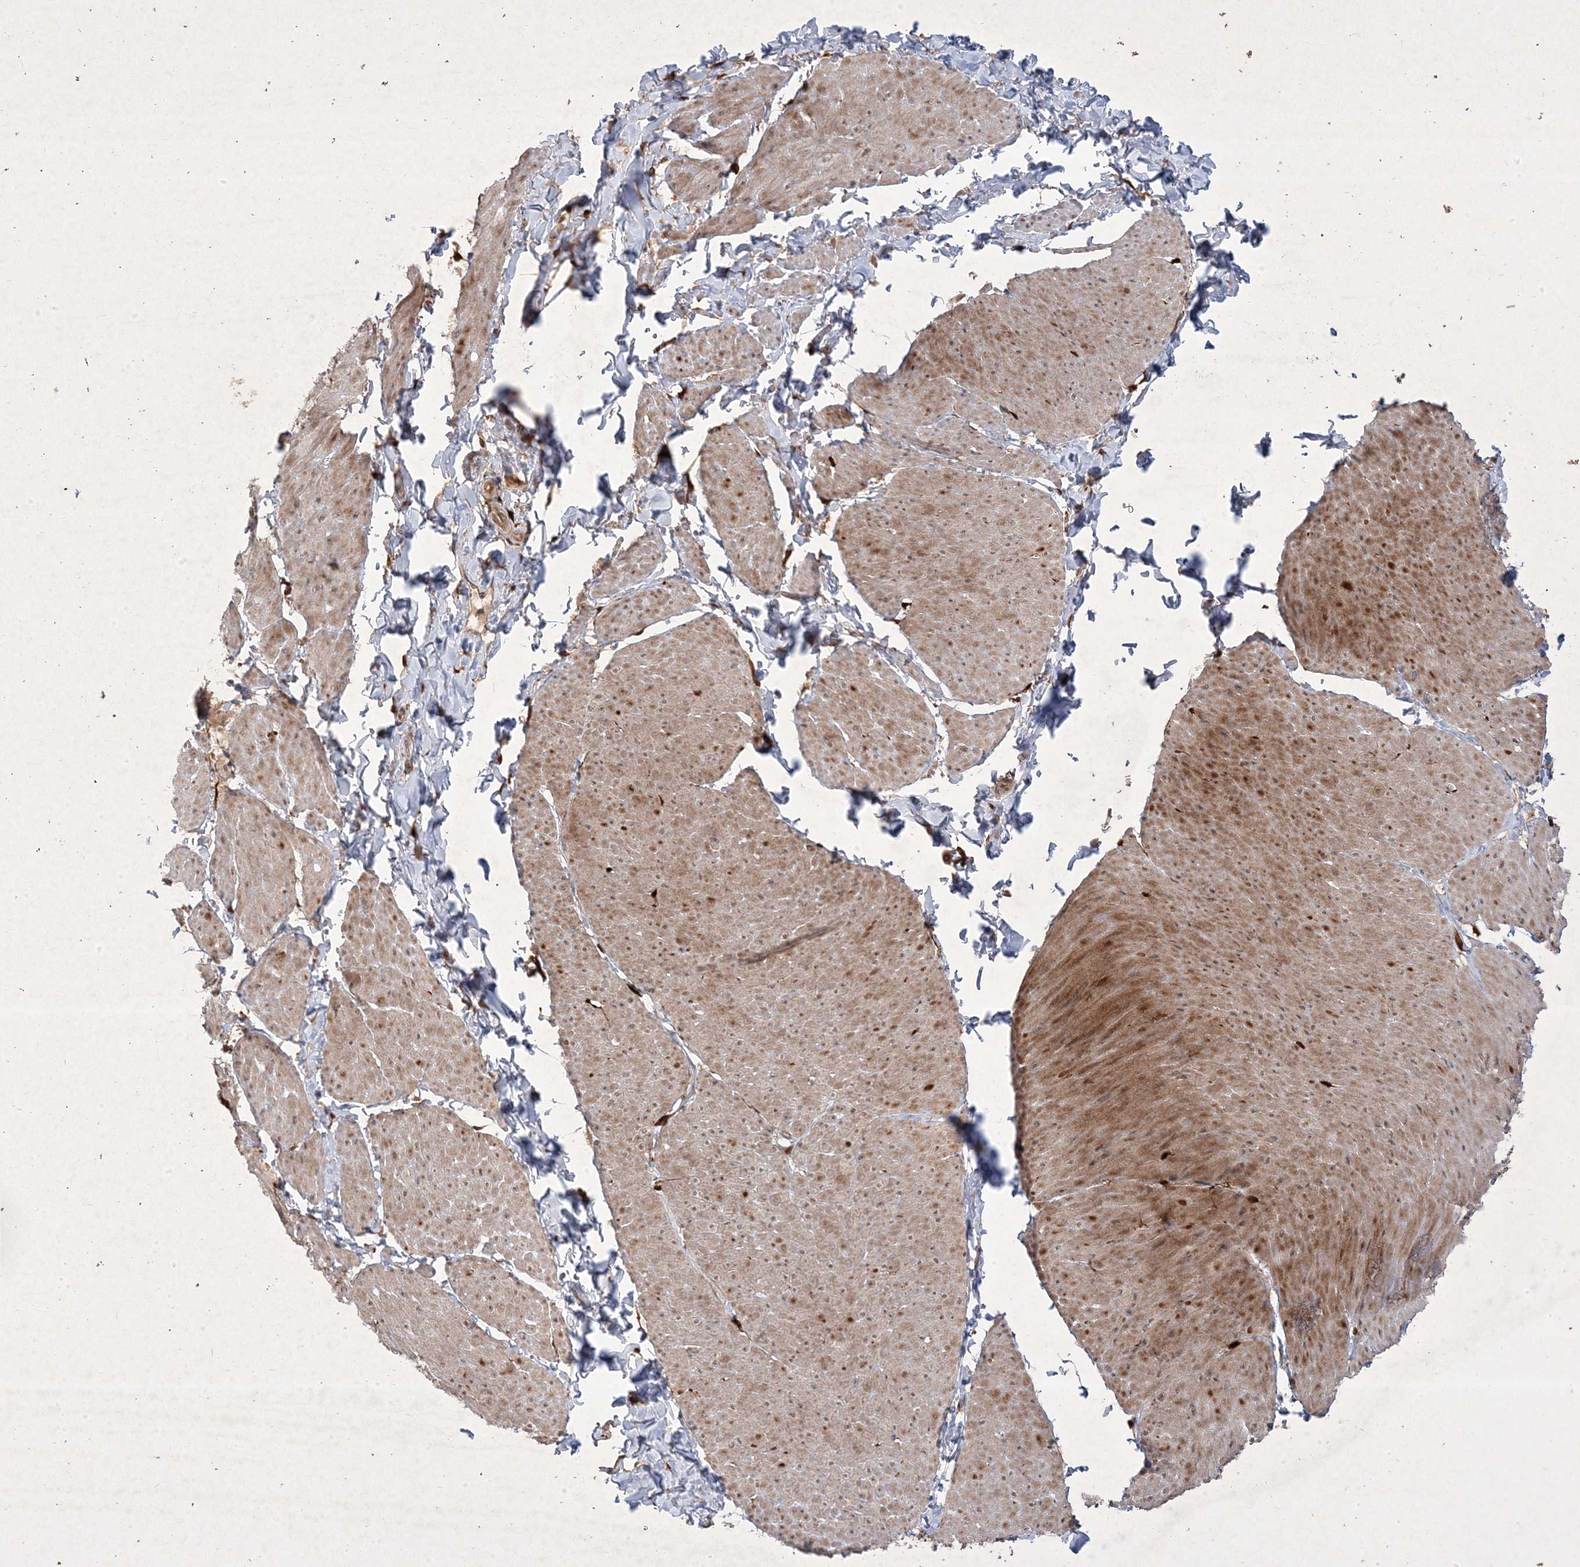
{"staining": {"intensity": "moderate", "quantity": ">75%", "location": "cytoplasmic/membranous,nuclear"}, "tissue": "smooth muscle", "cell_type": "Smooth muscle cells", "image_type": "normal", "snomed": [{"axis": "morphology", "description": "Urothelial carcinoma, High grade"}, {"axis": "topography", "description": "Urinary bladder"}], "caption": "A high-resolution photomicrograph shows immunohistochemistry staining of unremarkable smooth muscle, which displays moderate cytoplasmic/membranous,nuclear positivity in approximately >75% of smooth muscle cells. (DAB (3,3'-diaminobenzidine) IHC, brown staining for protein, blue staining for nuclei).", "gene": "PLEKHM2", "patient": {"sex": "male", "age": 46}}